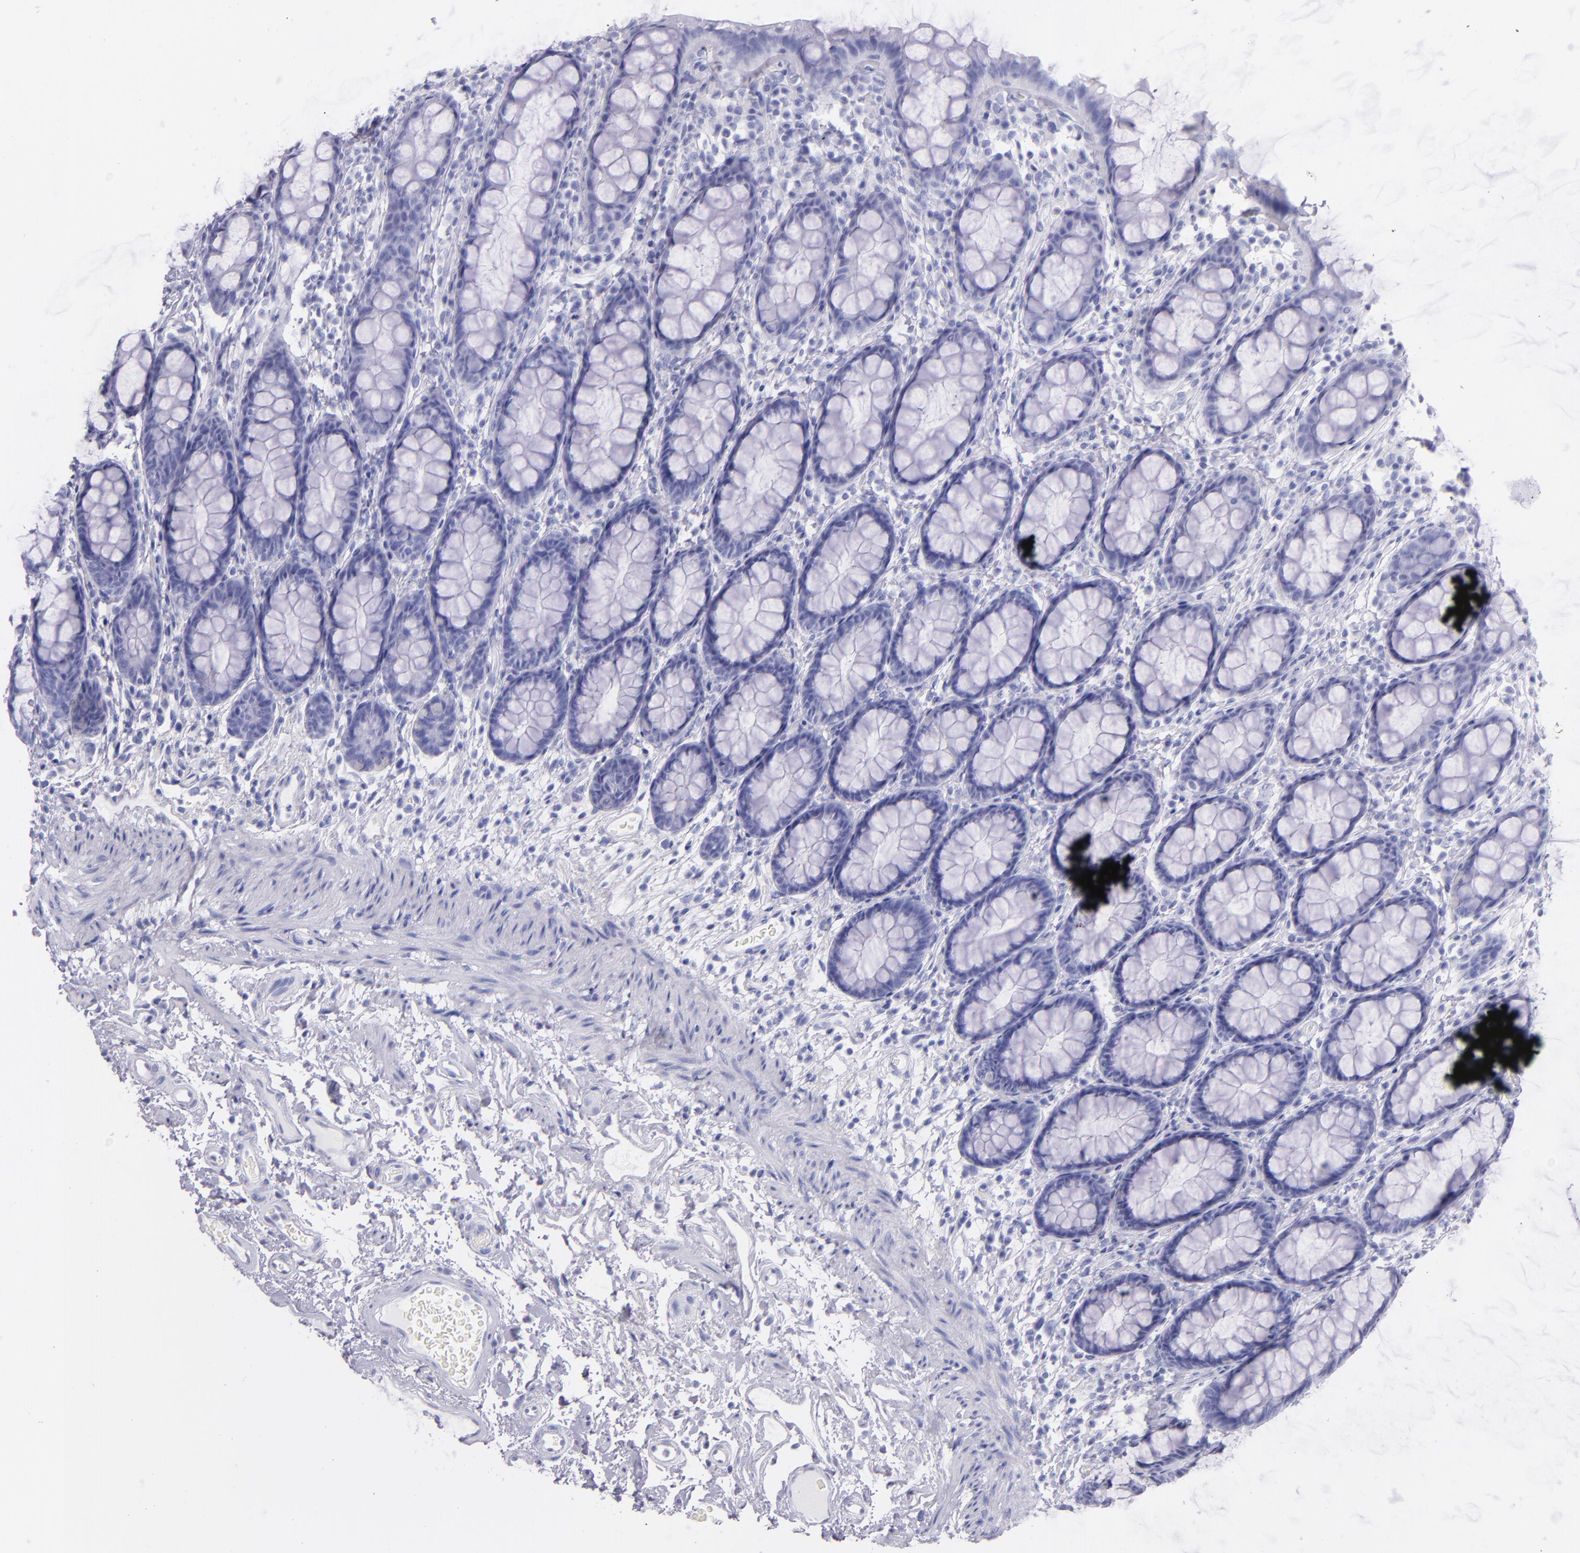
{"staining": {"intensity": "negative", "quantity": "none", "location": "none"}, "tissue": "rectum", "cell_type": "Glandular cells", "image_type": "normal", "snomed": [{"axis": "morphology", "description": "Normal tissue, NOS"}, {"axis": "topography", "description": "Rectum"}], "caption": "Protein analysis of unremarkable rectum exhibits no significant expression in glandular cells. The staining was performed using DAB to visualize the protein expression in brown, while the nuclei were stained in blue with hematoxylin (Magnification: 20x).", "gene": "SFTPB", "patient": {"sex": "male", "age": 92}}